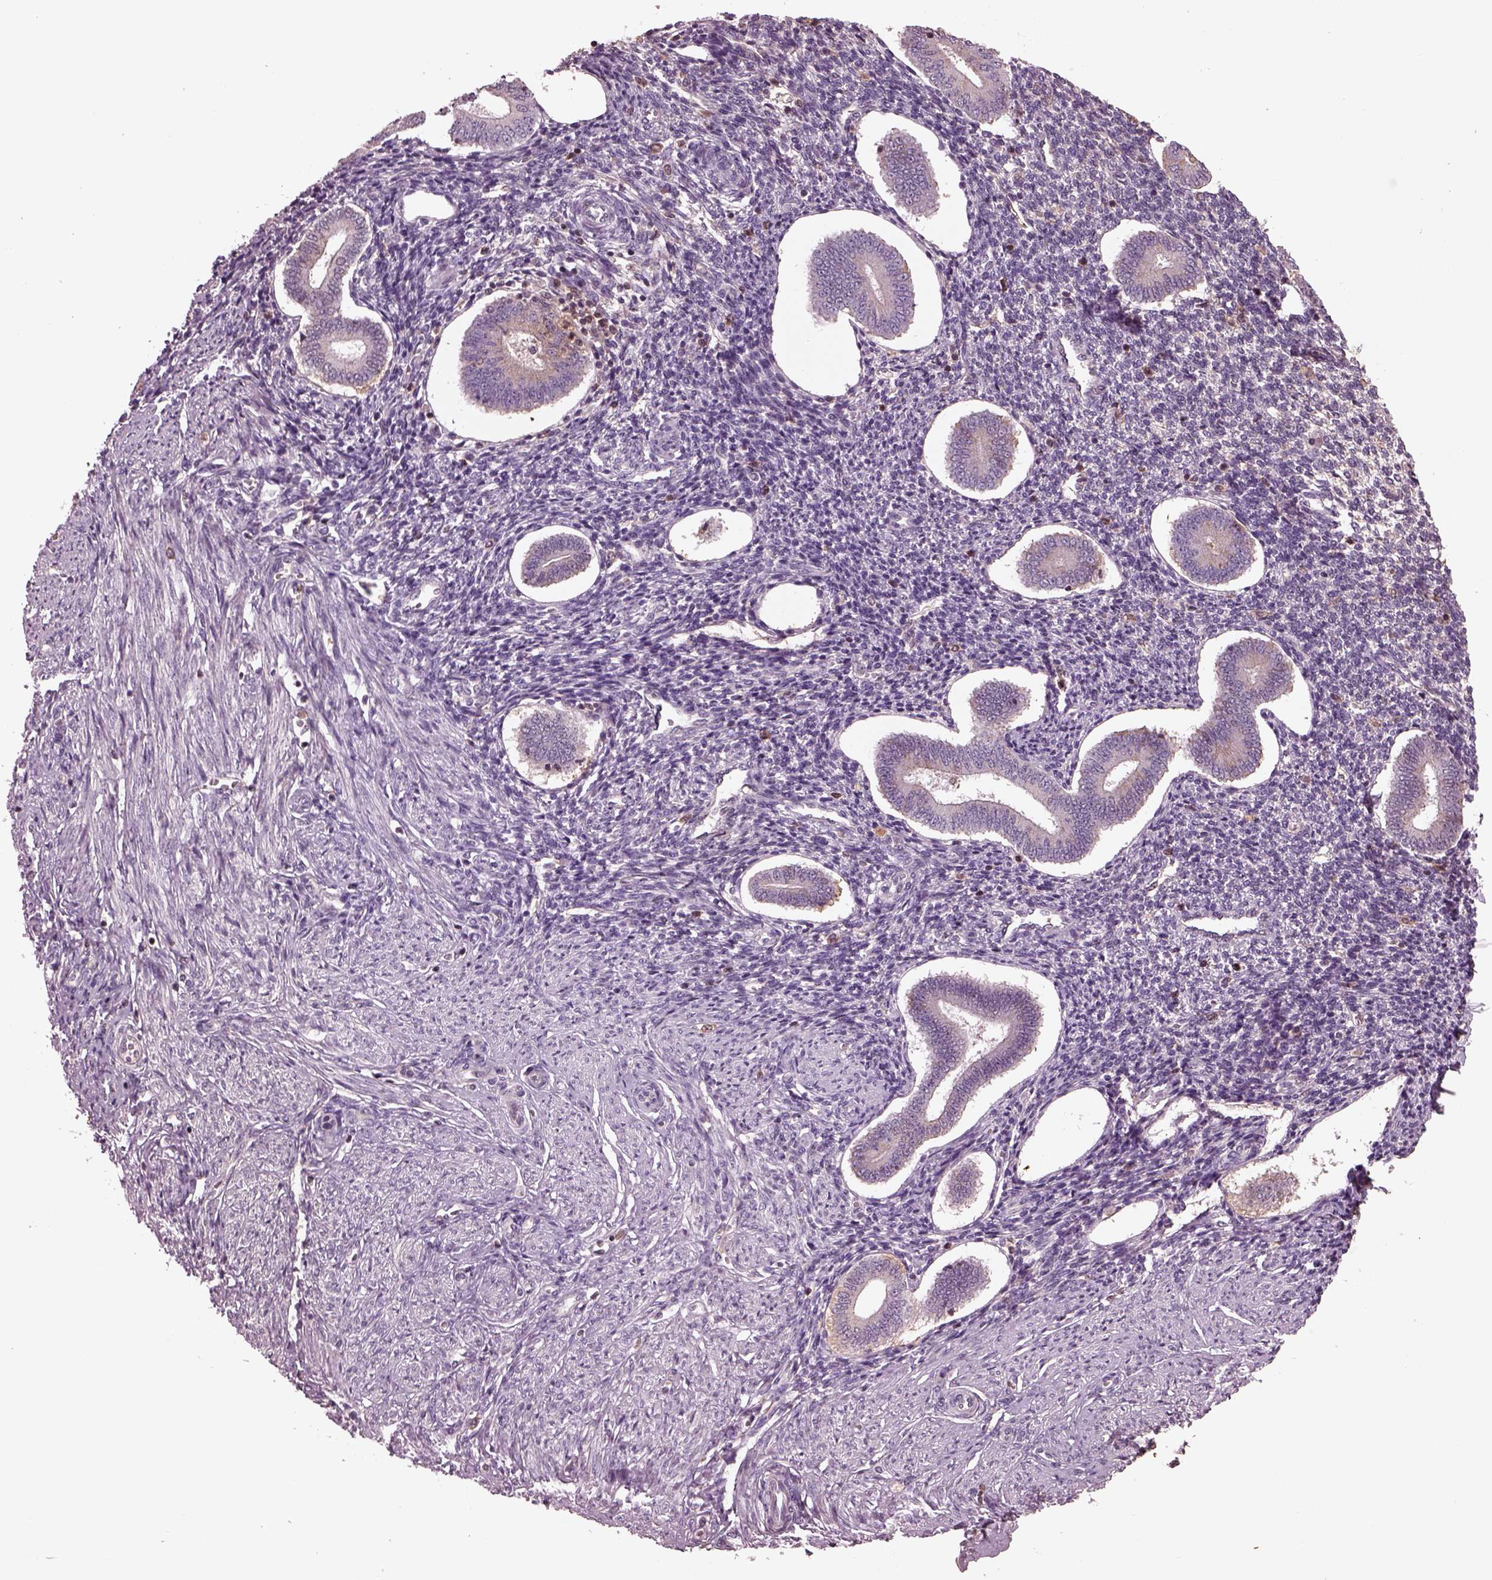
{"staining": {"intensity": "negative", "quantity": "none", "location": "none"}, "tissue": "endometrium", "cell_type": "Cells in endometrial stroma", "image_type": "normal", "snomed": [{"axis": "morphology", "description": "Normal tissue, NOS"}, {"axis": "topography", "description": "Endometrium"}], "caption": "Endometrium was stained to show a protein in brown. There is no significant staining in cells in endometrial stroma. (DAB immunohistochemistry with hematoxylin counter stain).", "gene": "PTX4", "patient": {"sex": "female", "age": 40}}